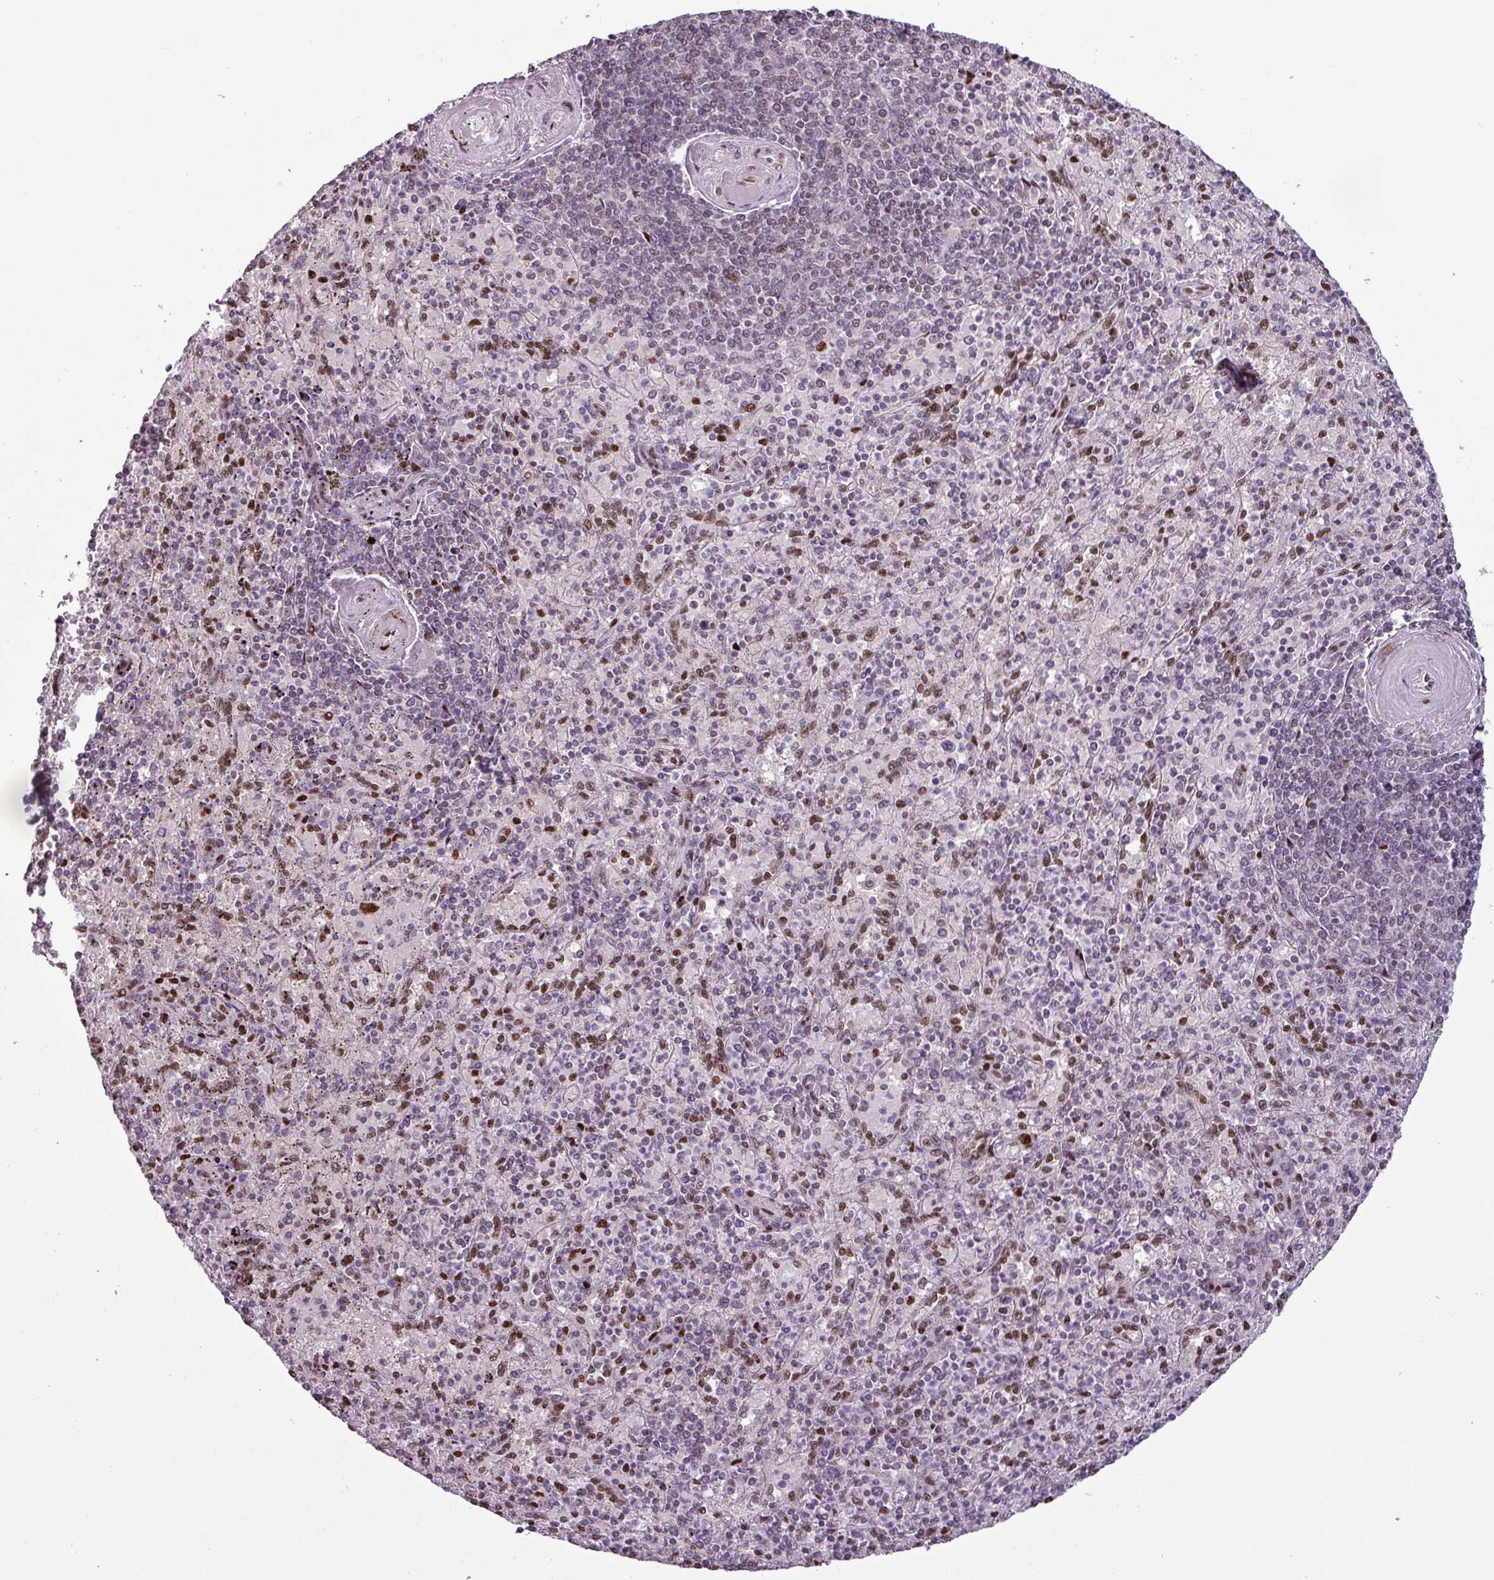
{"staining": {"intensity": "moderate", "quantity": "25%-75%", "location": "nuclear"}, "tissue": "spleen", "cell_type": "Cells in red pulp", "image_type": "normal", "snomed": [{"axis": "morphology", "description": "Normal tissue, NOS"}, {"axis": "topography", "description": "Spleen"}], "caption": "IHC of unremarkable spleen shows medium levels of moderate nuclear staining in about 25%-75% of cells in red pulp. The staining was performed using DAB to visualize the protein expression in brown, while the nuclei were stained in blue with hematoxylin (Magnification: 20x).", "gene": "IRF2BPL", "patient": {"sex": "male", "age": 82}}